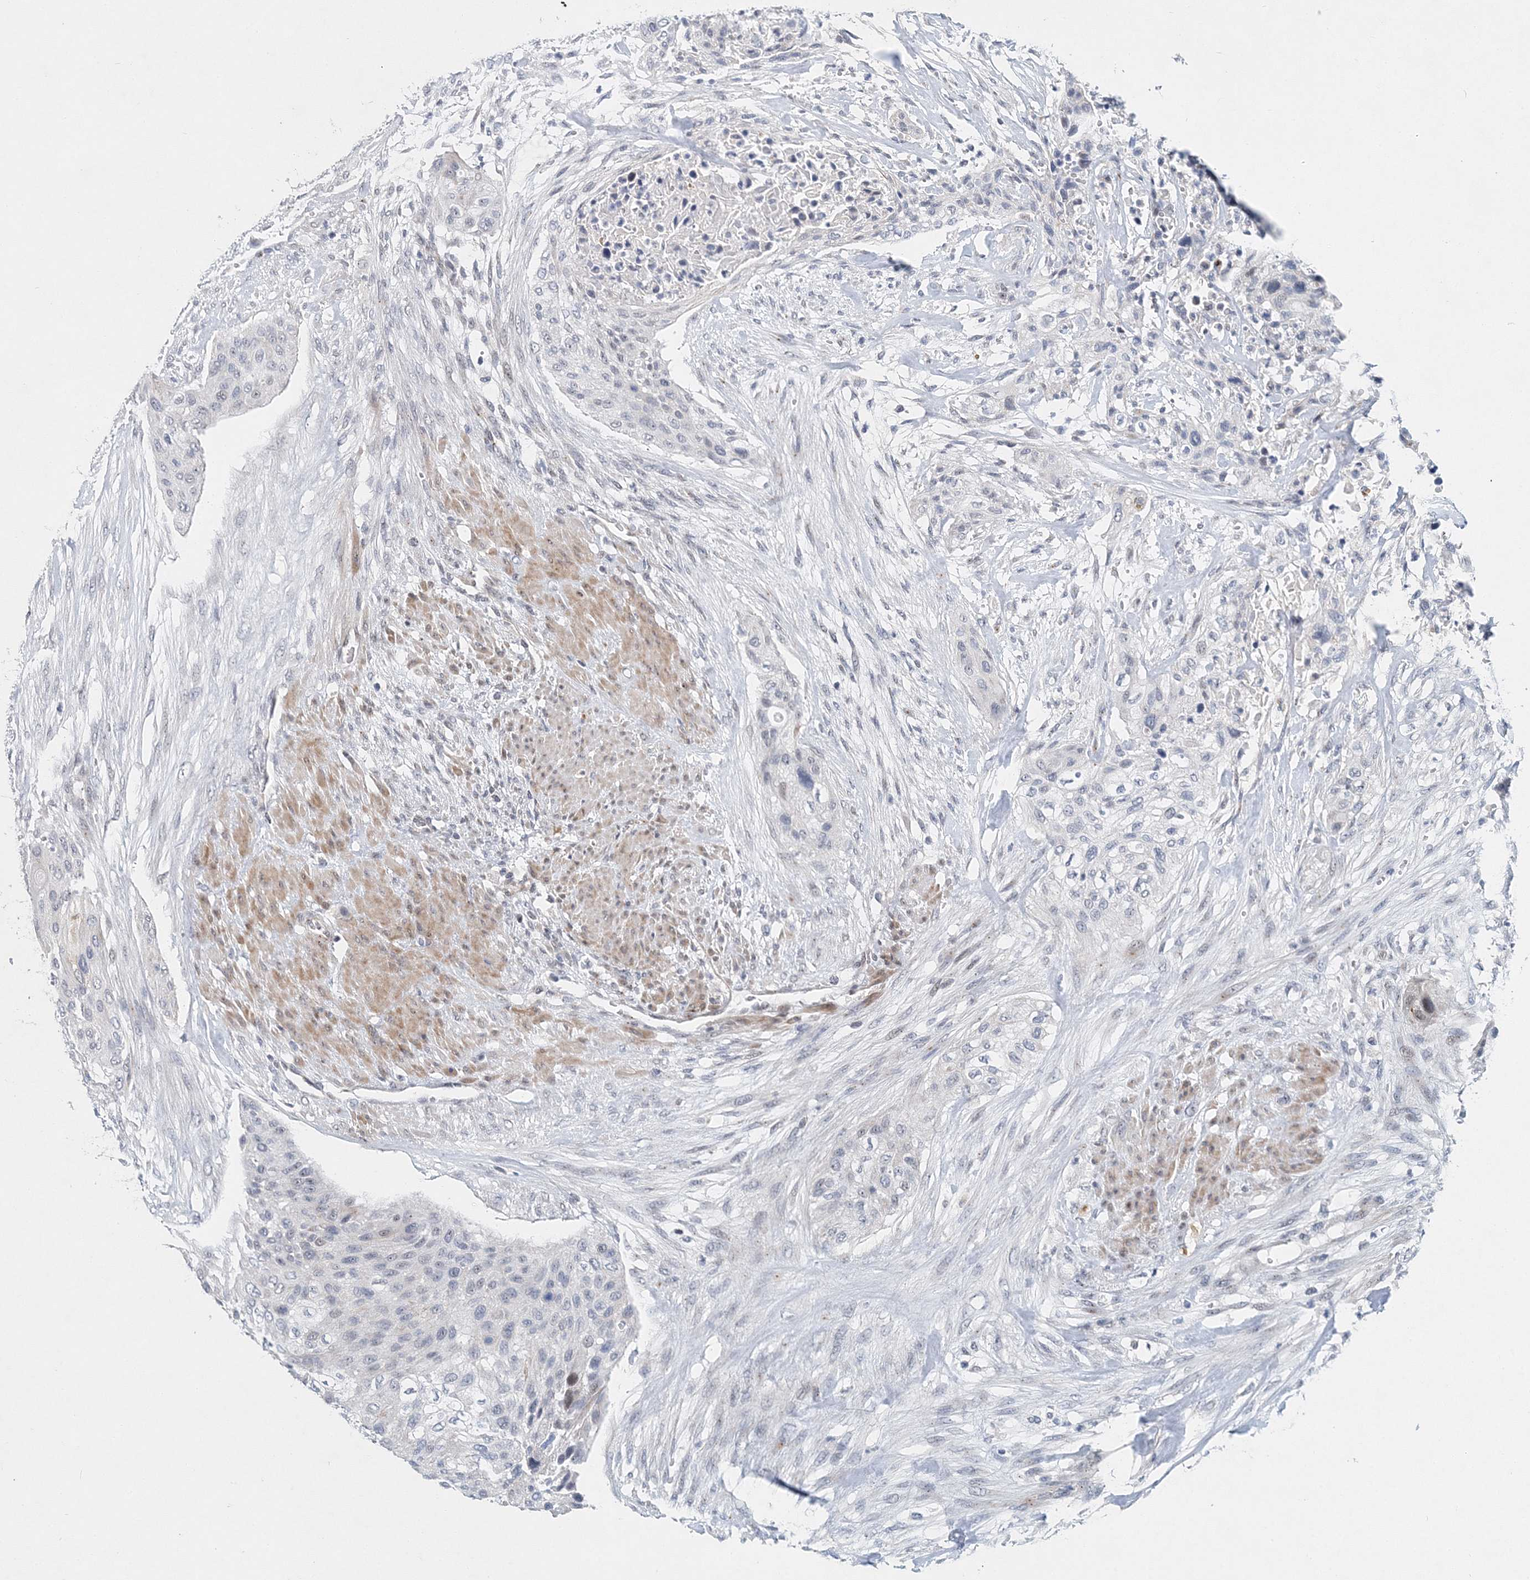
{"staining": {"intensity": "negative", "quantity": "none", "location": "none"}, "tissue": "urothelial cancer", "cell_type": "Tumor cells", "image_type": "cancer", "snomed": [{"axis": "morphology", "description": "Urothelial carcinoma, High grade"}, {"axis": "topography", "description": "Urinary bladder"}], "caption": "Protein analysis of high-grade urothelial carcinoma reveals no significant expression in tumor cells.", "gene": "UIMC1", "patient": {"sex": "male", "age": 35}}